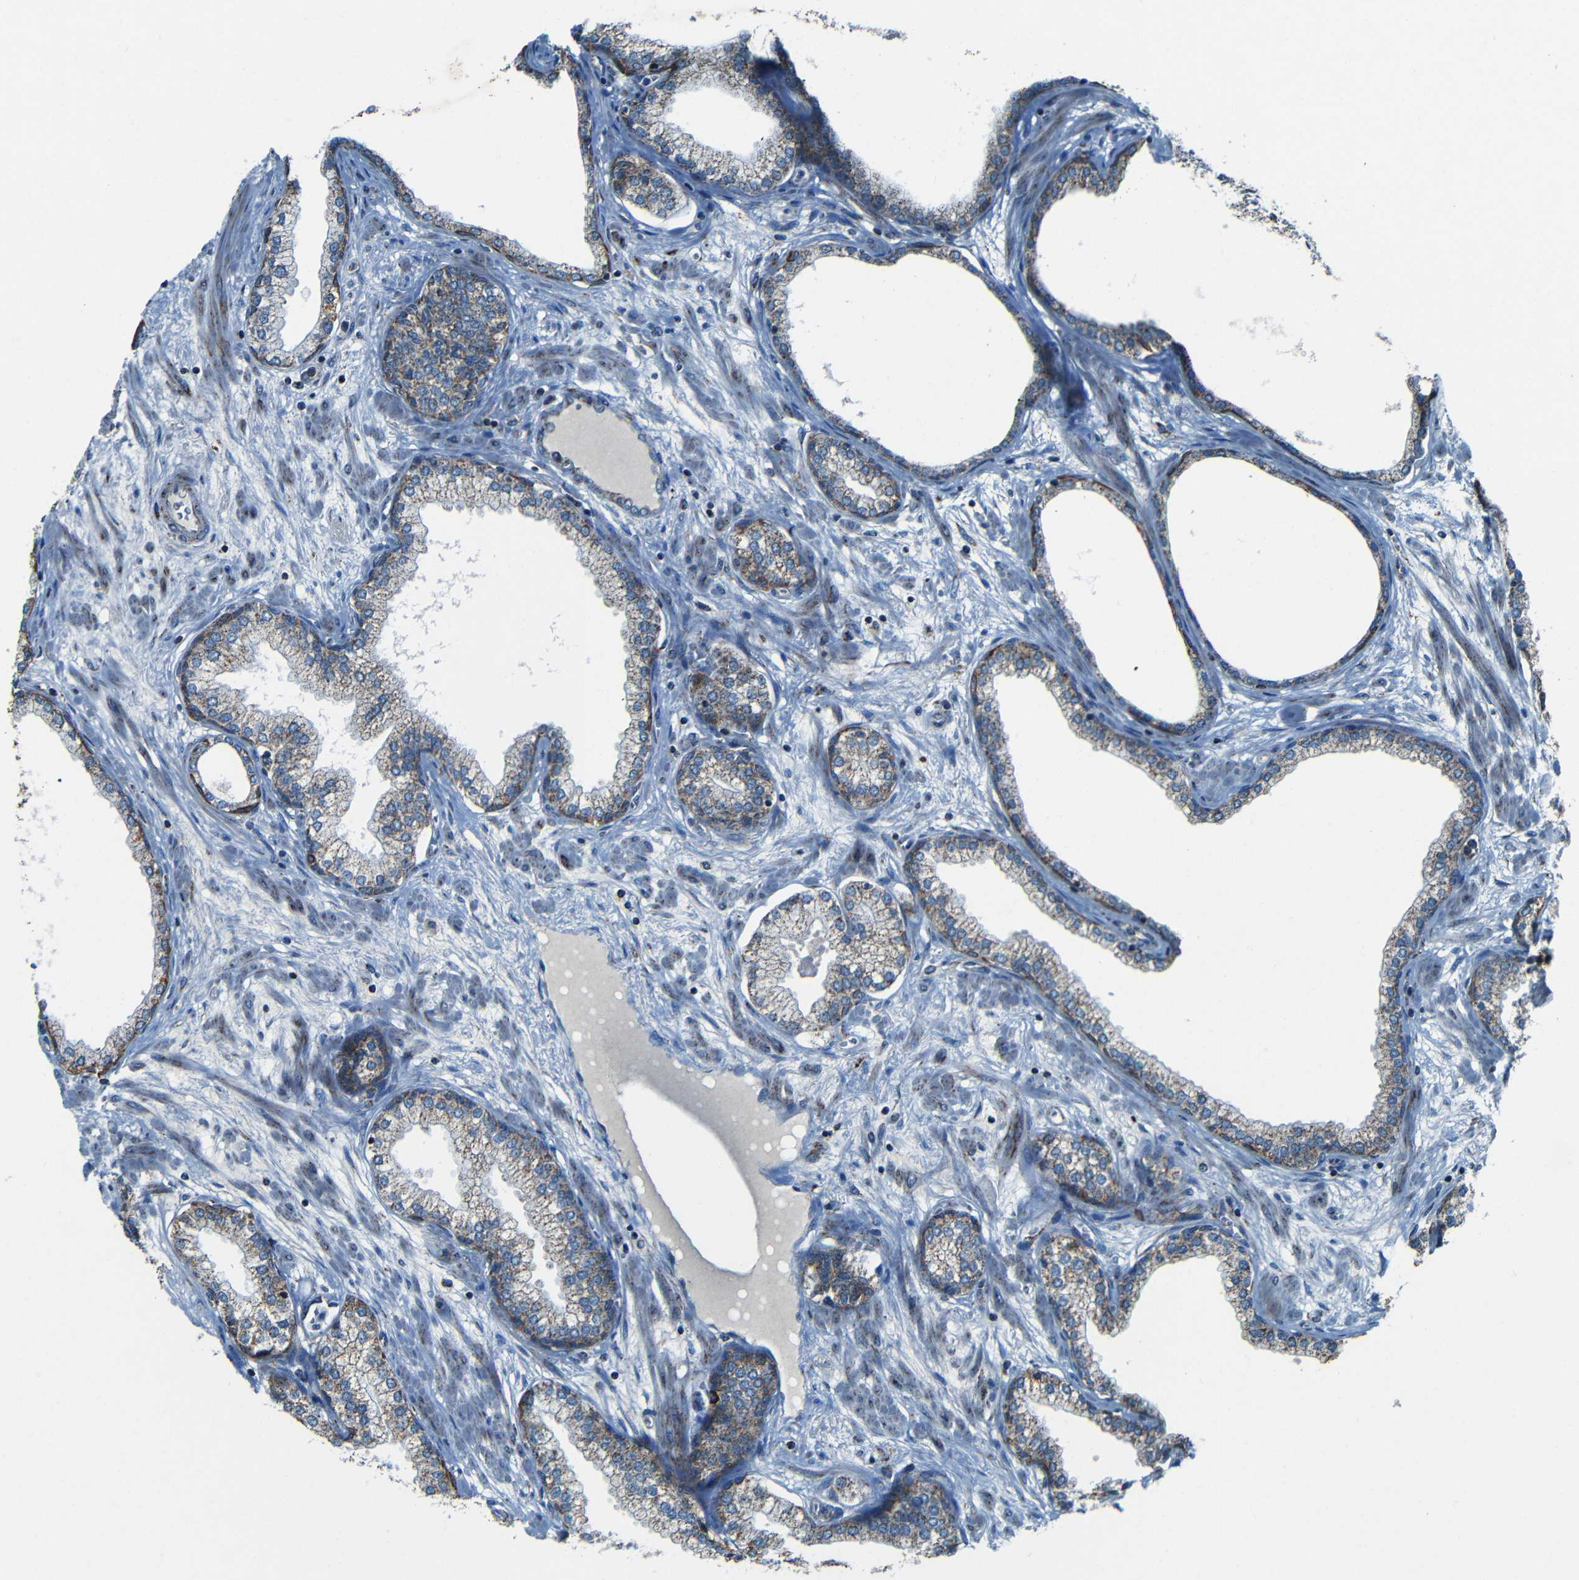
{"staining": {"intensity": "moderate", "quantity": ">75%", "location": "cytoplasmic/membranous"}, "tissue": "prostate", "cell_type": "Glandular cells", "image_type": "normal", "snomed": [{"axis": "morphology", "description": "Normal tissue, NOS"}, {"axis": "morphology", "description": "Urothelial carcinoma, Low grade"}, {"axis": "topography", "description": "Urinary bladder"}, {"axis": "topography", "description": "Prostate"}], "caption": "Normal prostate exhibits moderate cytoplasmic/membranous expression in approximately >75% of glandular cells, visualized by immunohistochemistry.", "gene": "WSCD2", "patient": {"sex": "male", "age": 60}}